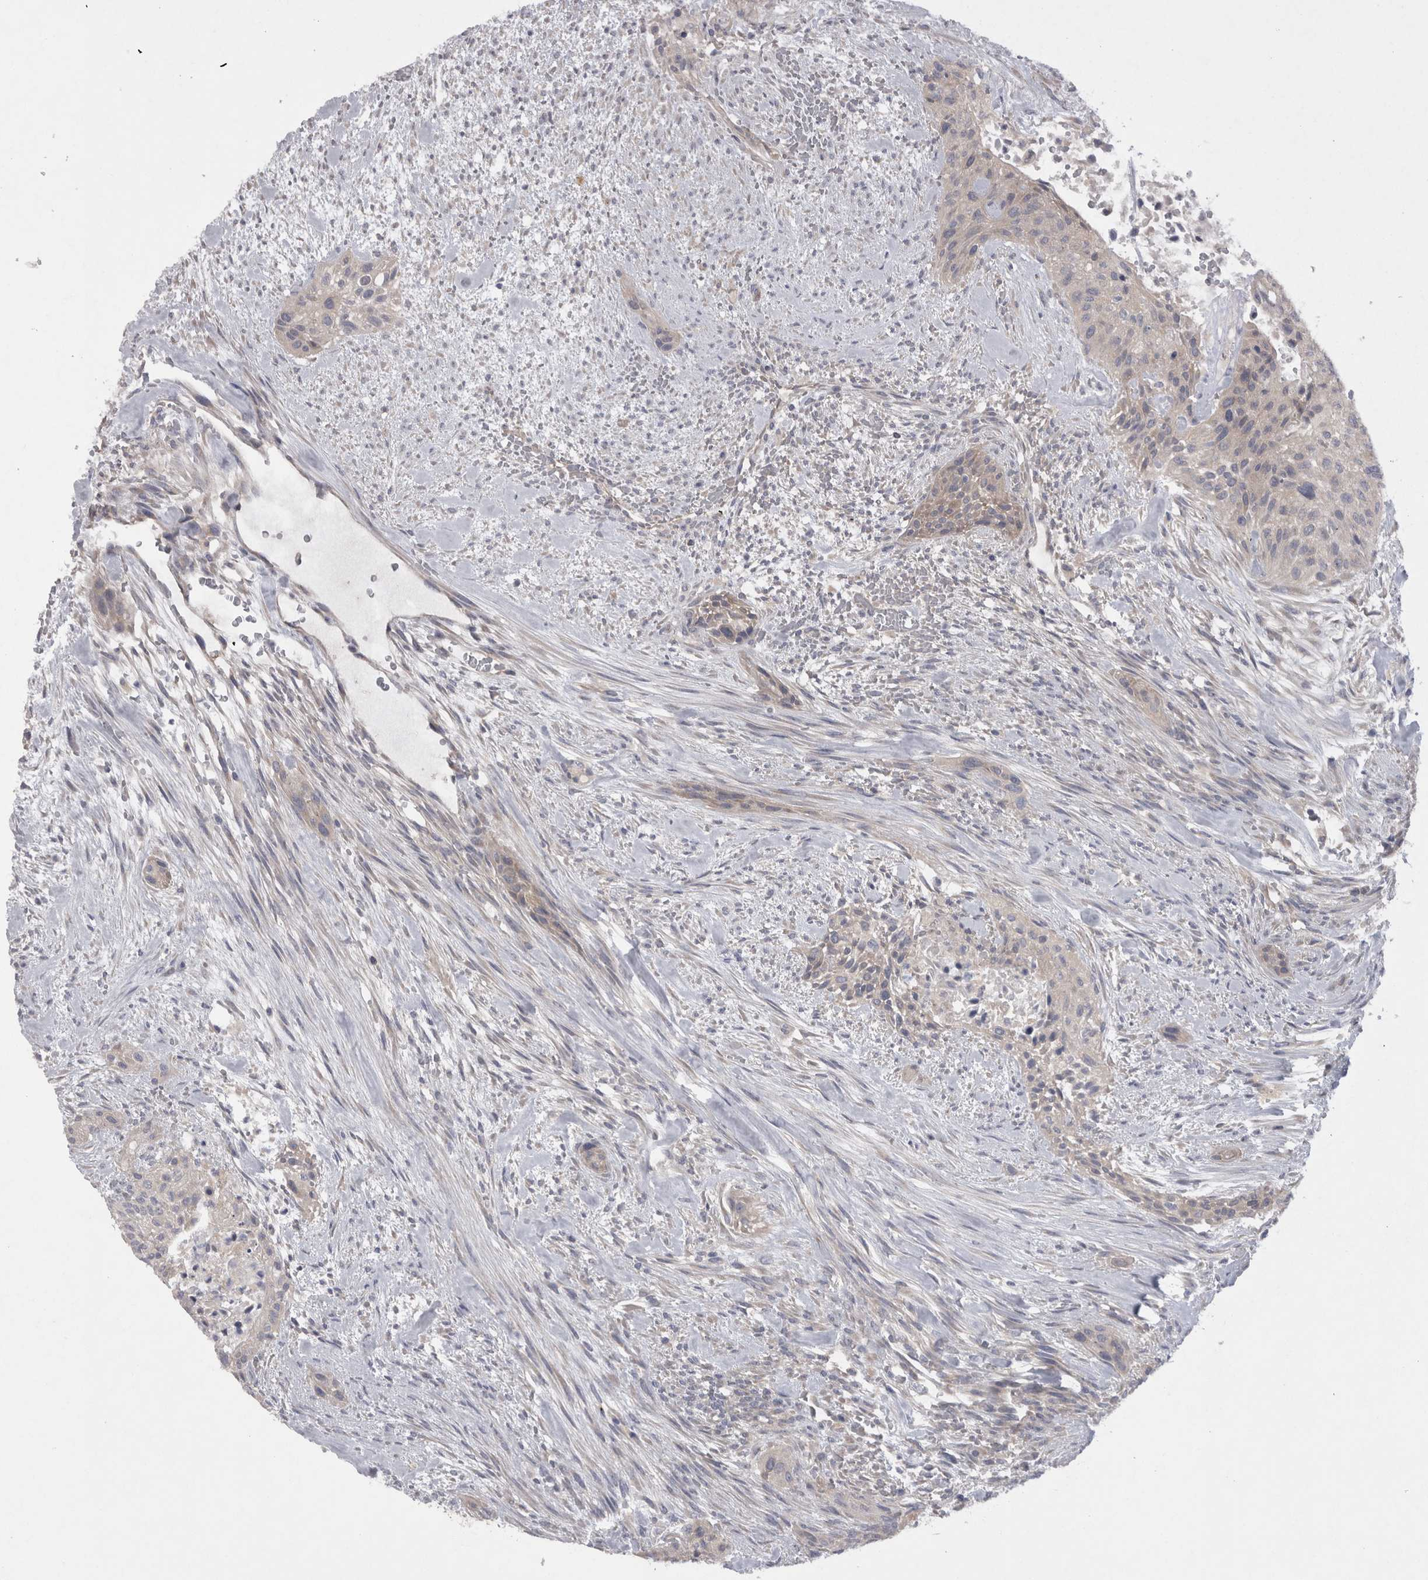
{"staining": {"intensity": "negative", "quantity": "none", "location": "none"}, "tissue": "urothelial cancer", "cell_type": "Tumor cells", "image_type": "cancer", "snomed": [{"axis": "morphology", "description": "Urothelial carcinoma, High grade"}, {"axis": "topography", "description": "Urinary bladder"}], "caption": "DAB immunohistochemical staining of urothelial cancer reveals no significant expression in tumor cells.", "gene": "LRRC40", "patient": {"sex": "male", "age": 35}}